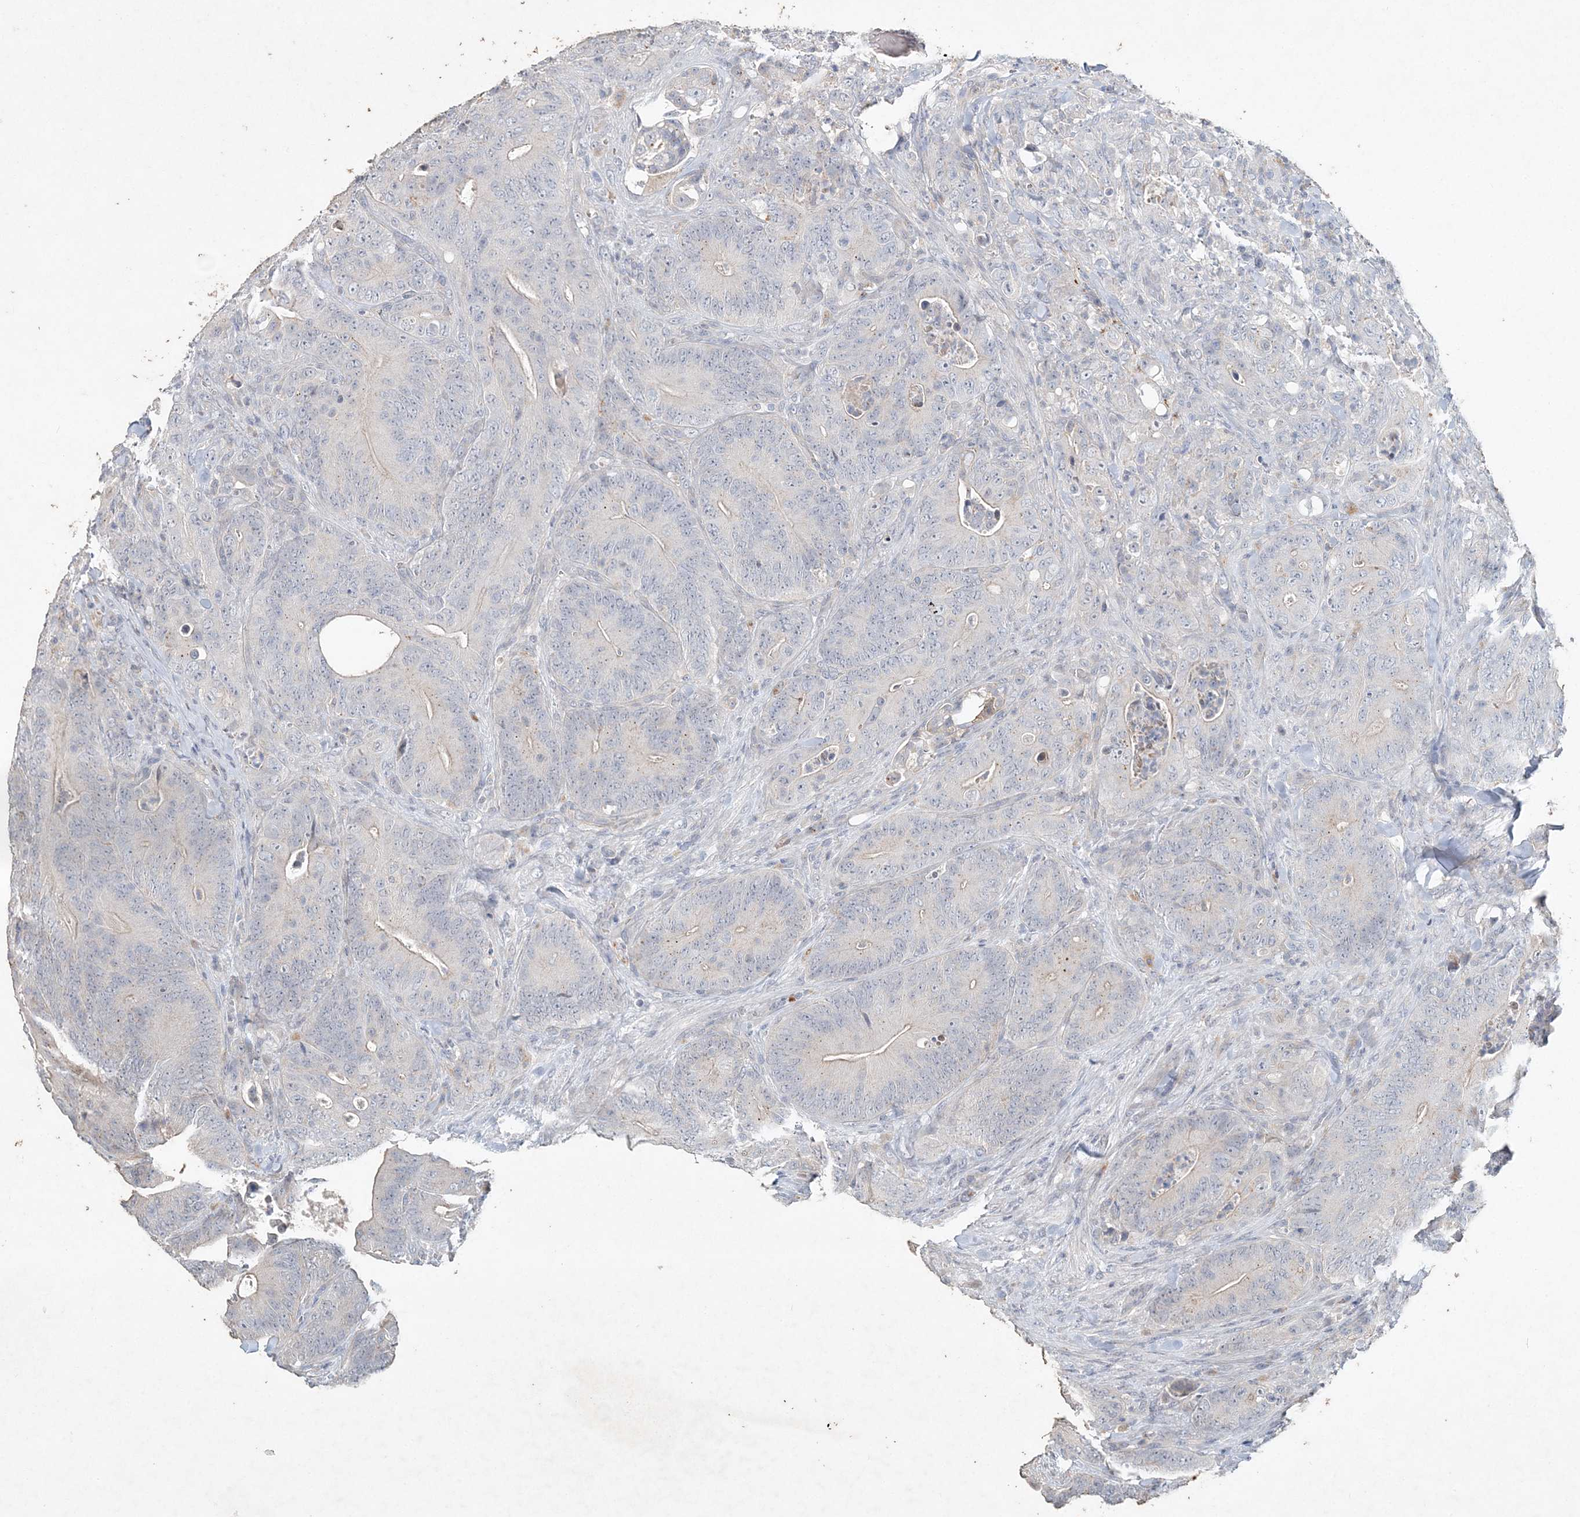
{"staining": {"intensity": "negative", "quantity": "none", "location": "none"}, "tissue": "colorectal cancer", "cell_type": "Tumor cells", "image_type": "cancer", "snomed": [{"axis": "morphology", "description": "Normal tissue, NOS"}, {"axis": "topography", "description": "Colon"}], "caption": "Tumor cells show no significant protein expression in colorectal cancer.", "gene": "DNAH5", "patient": {"sex": "female", "age": 82}}